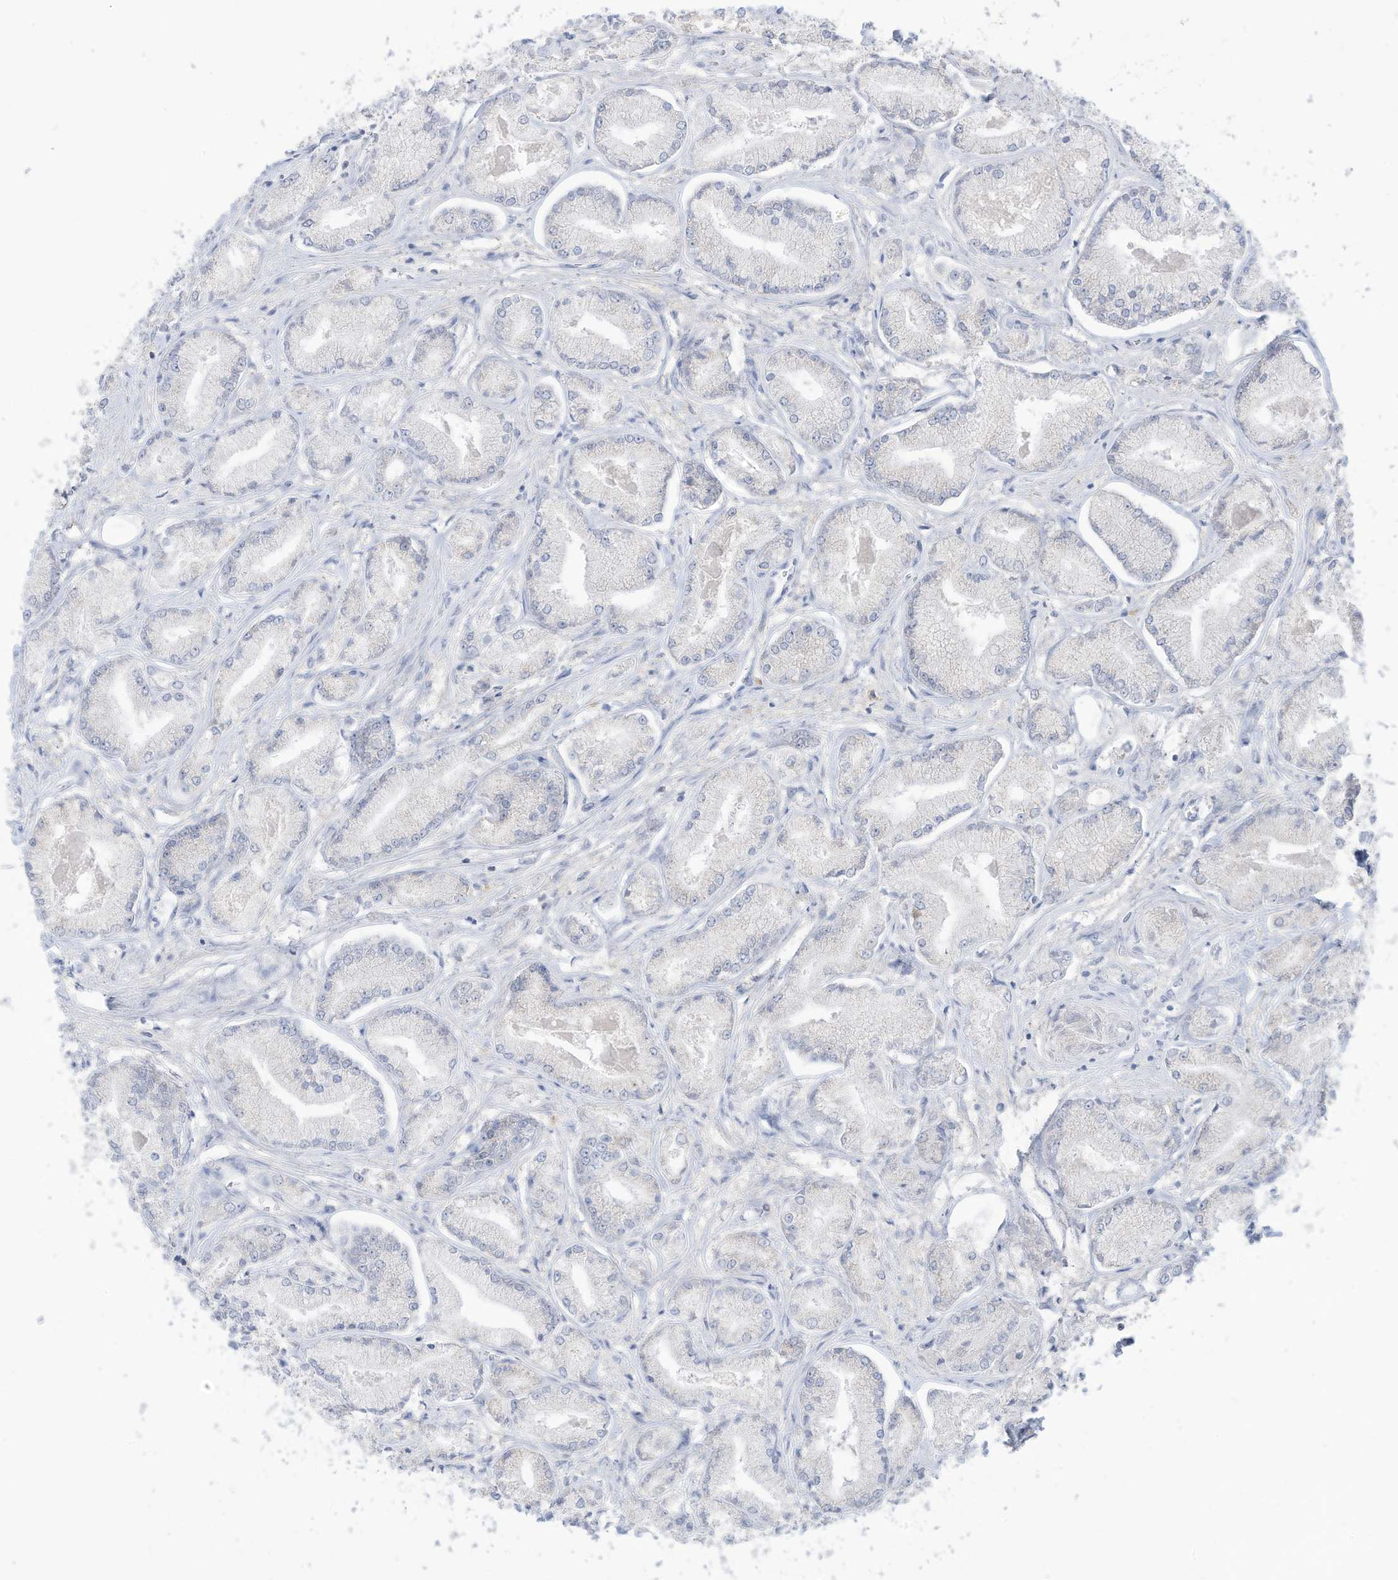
{"staining": {"intensity": "negative", "quantity": "none", "location": "none"}, "tissue": "prostate cancer", "cell_type": "Tumor cells", "image_type": "cancer", "snomed": [{"axis": "morphology", "description": "Adenocarcinoma, Low grade"}, {"axis": "topography", "description": "Prostate"}], "caption": "High power microscopy micrograph of an immunohistochemistry image of prostate cancer (low-grade adenocarcinoma), revealing no significant expression in tumor cells. Nuclei are stained in blue.", "gene": "OGT", "patient": {"sex": "male", "age": 60}}